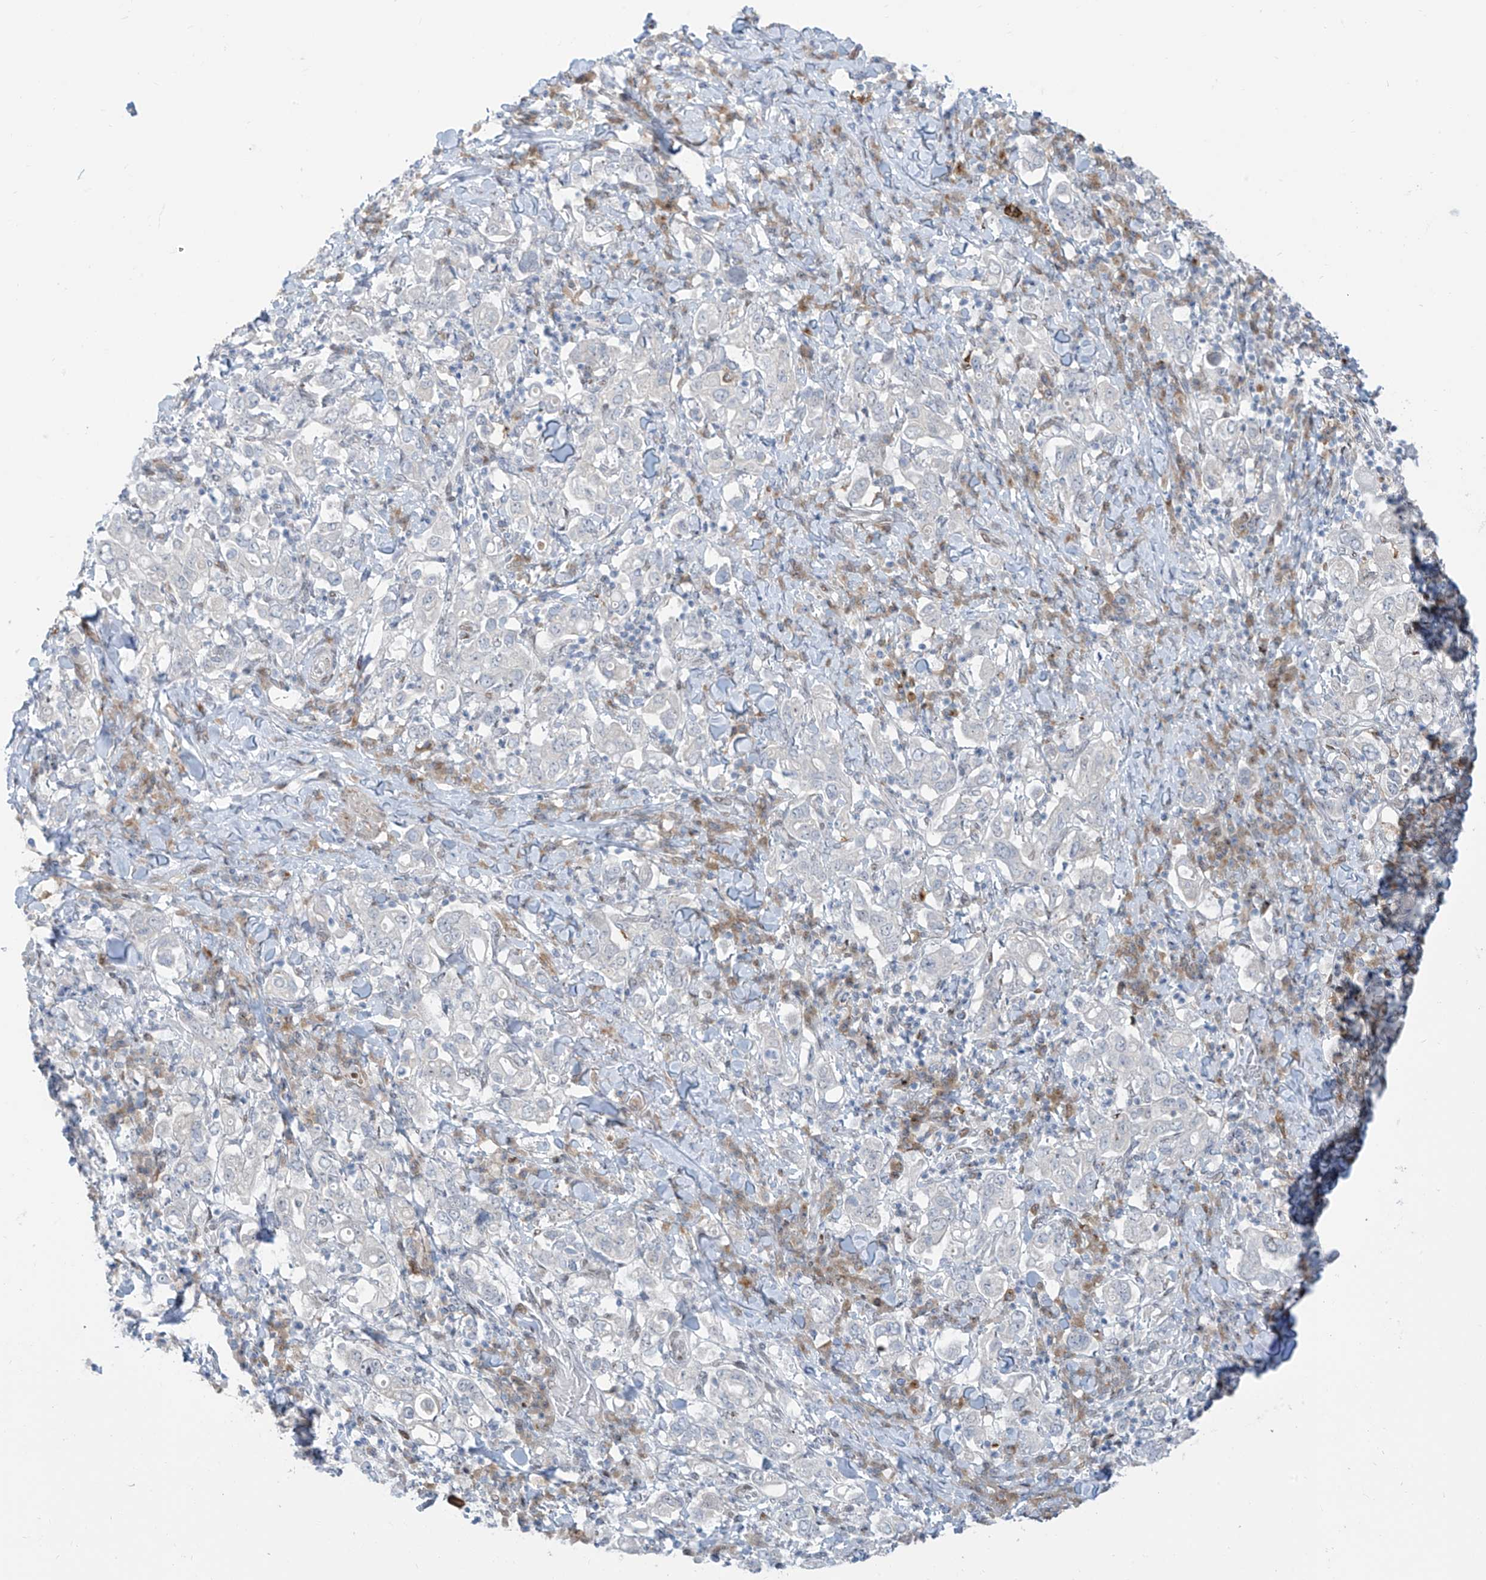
{"staining": {"intensity": "negative", "quantity": "none", "location": "none"}, "tissue": "stomach cancer", "cell_type": "Tumor cells", "image_type": "cancer", "snomed": [{"axis": "morphology", "description": "Adenocarcinoma, NOS"}, {"axis": "topography", "description": "Stomach, upper"}], "caption": "A high-resolution photomicrograph shows immunohistochemistry (IHC) staining of adenocarcinoma (stomach), which reveals no significant expression in tumor cells.", "gene": "LIN9", "patient": {"sex": "male", "age": 62}}